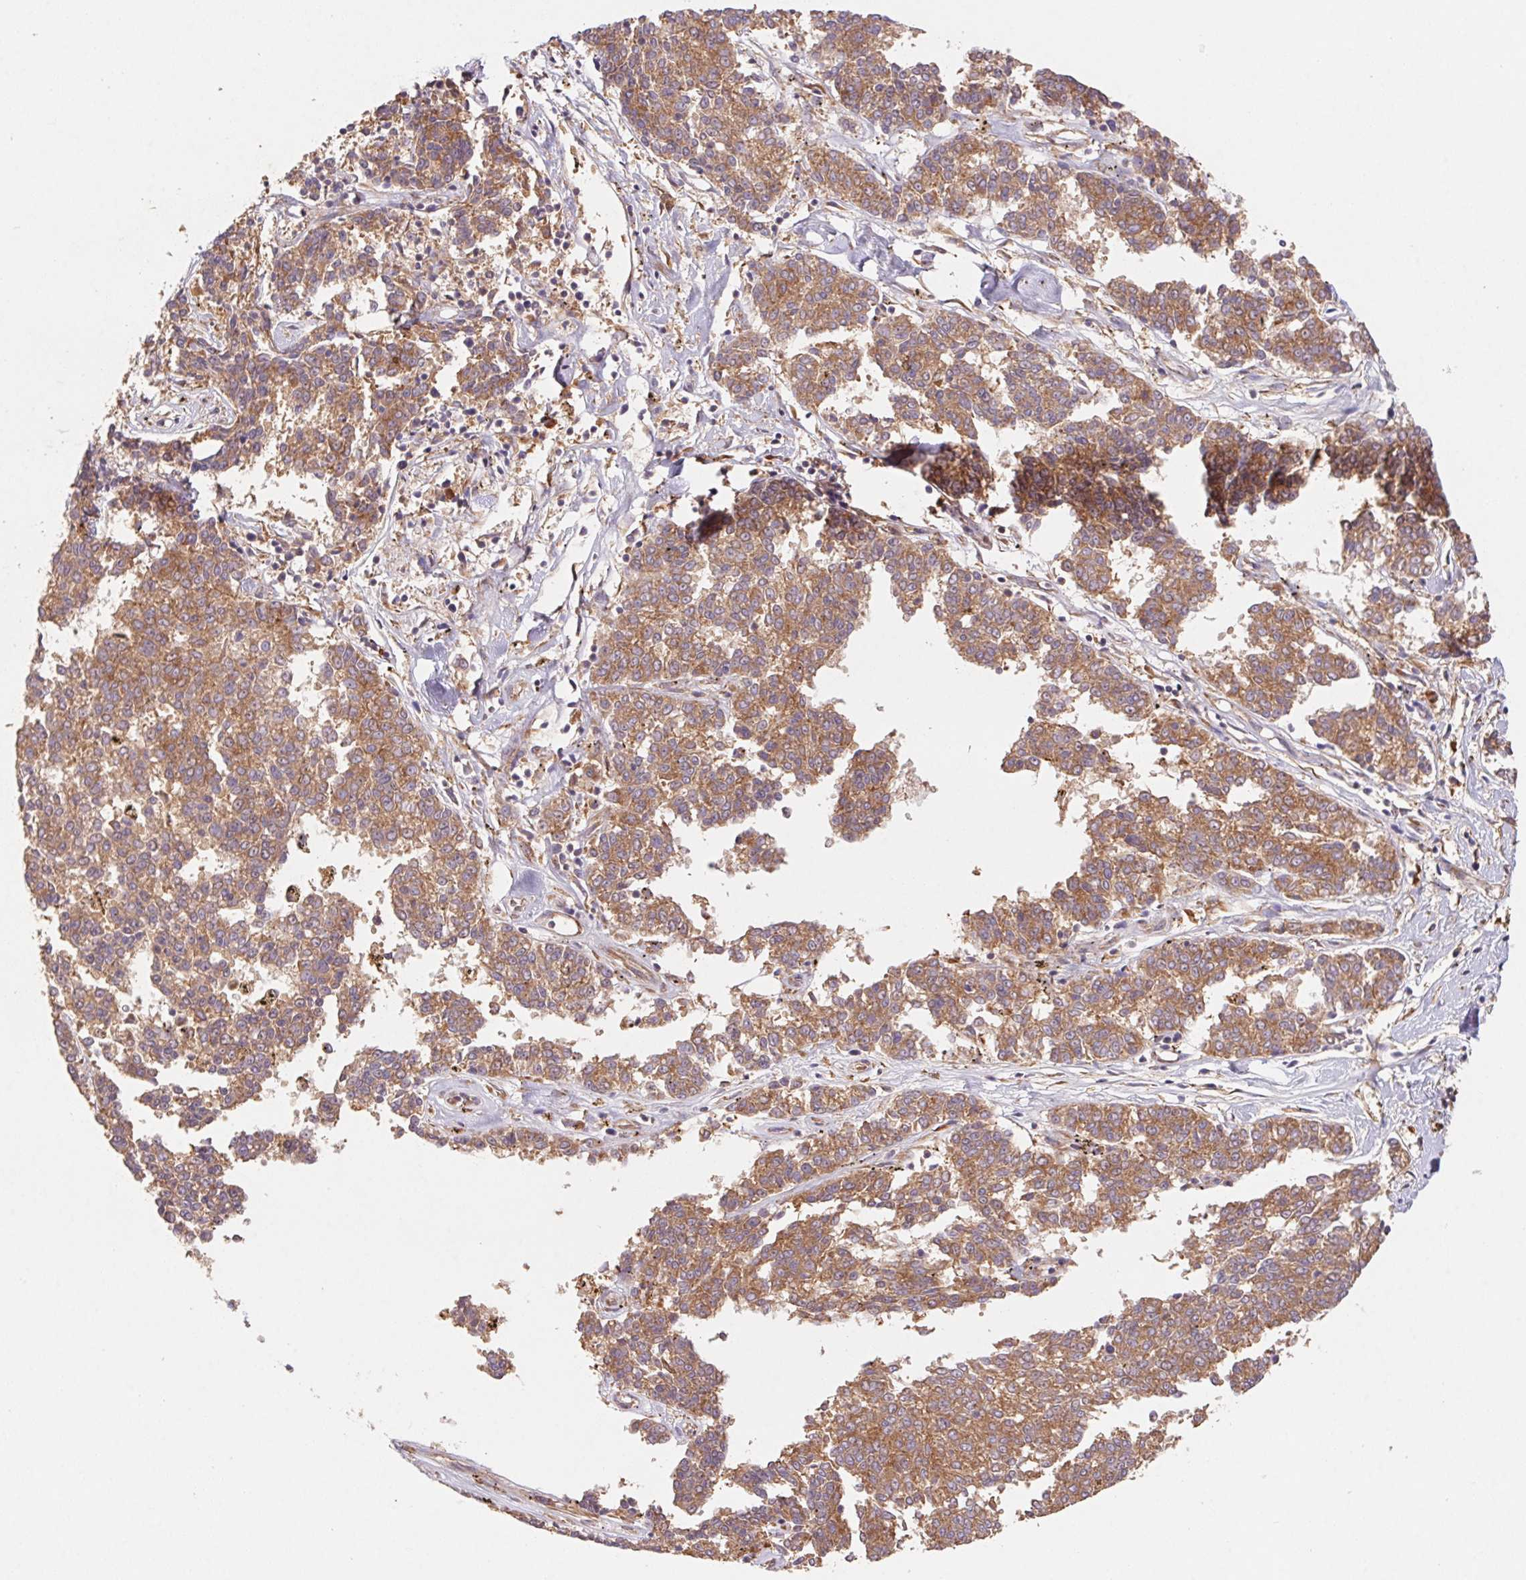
{"staining": {"intensity": "moderate", "quantity": ">75%", "location": "cytoplasmic/membranous"}, "tissue": "melanoma", "cell_type": "Tumor cells", "image_type": "cancer", "snomed": [{"axis": "morphology", "description": "Malignant melanoma, NOS"}, {"axis": "topography", "description": "Skin"}], "caption": "Tumor cells exhibit medium levels of moderate cytoplasmic/membranous expression in about >75% of cells in melanoma. The protein is stained brown, and the nuclei are stained in blue (DAB (3,3'-diaminobenzidine) IHC with brightfield microscopy, high magnification).", "gene": "RPL27A", "patient": {"sex": "female", "age": 72}}